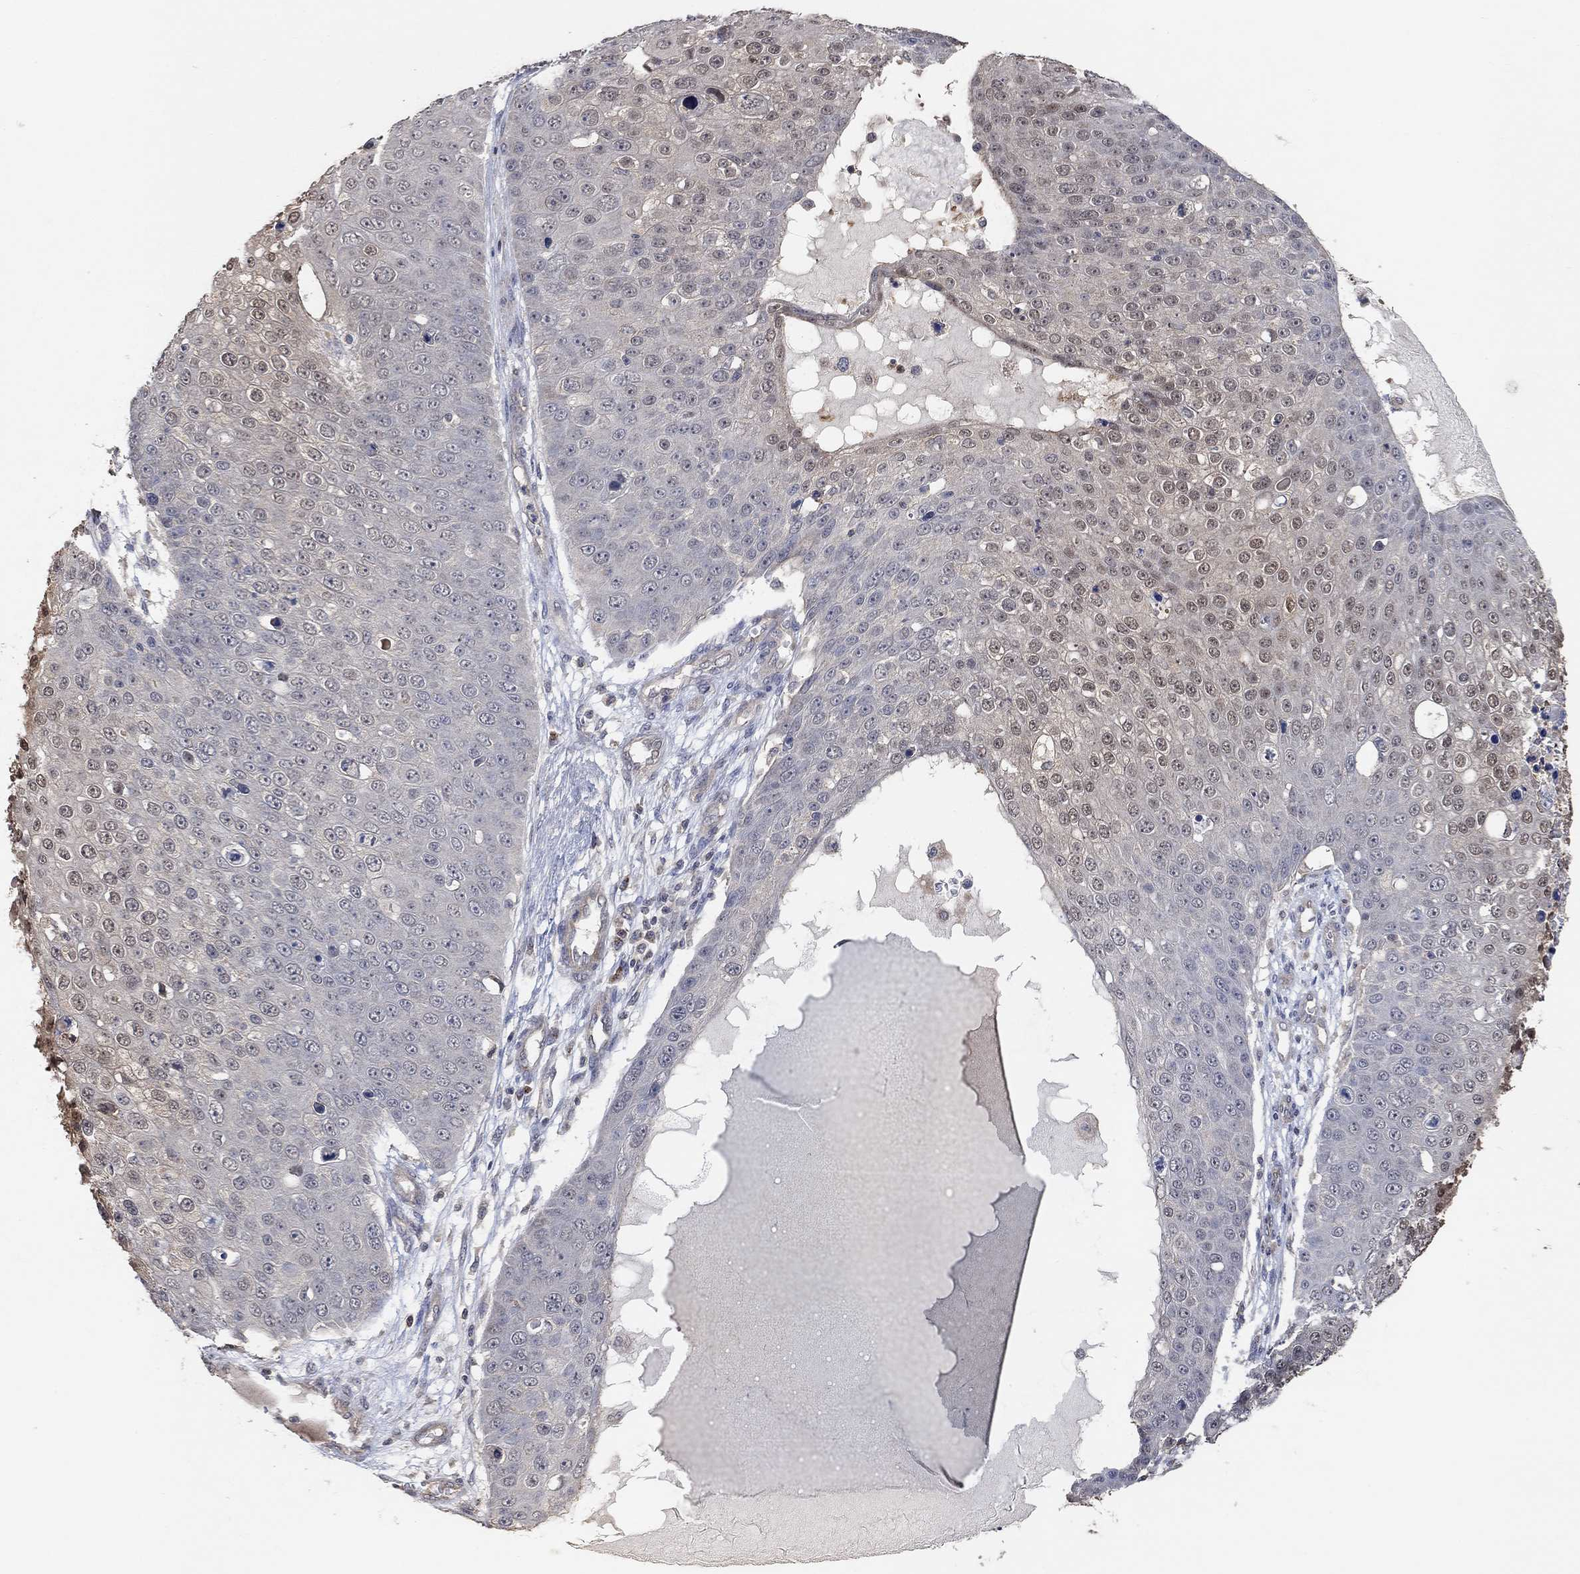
{"staining": {"intensity": "negative", "quantity": "none", "location": "none"}, "tissue": "skin cancer", "cell_type": "Tumor cells", "image_type": "cancer", "snomed": [{"axis": "morphology", "description": "Squamous cell carcinoma, NOS"}, {"axis": "topography", "description": "Skin"}], "caption": "Immunohistochemistry (IHC) photomicrograph of human skin cancer (squamous cell carcinoma) stained for a protein (brown), which displays no positivity in tumor cells. Nuclei are stained in blue.", "gene": "UNC5B", "patient": {"sex": "male", "age": 71}}